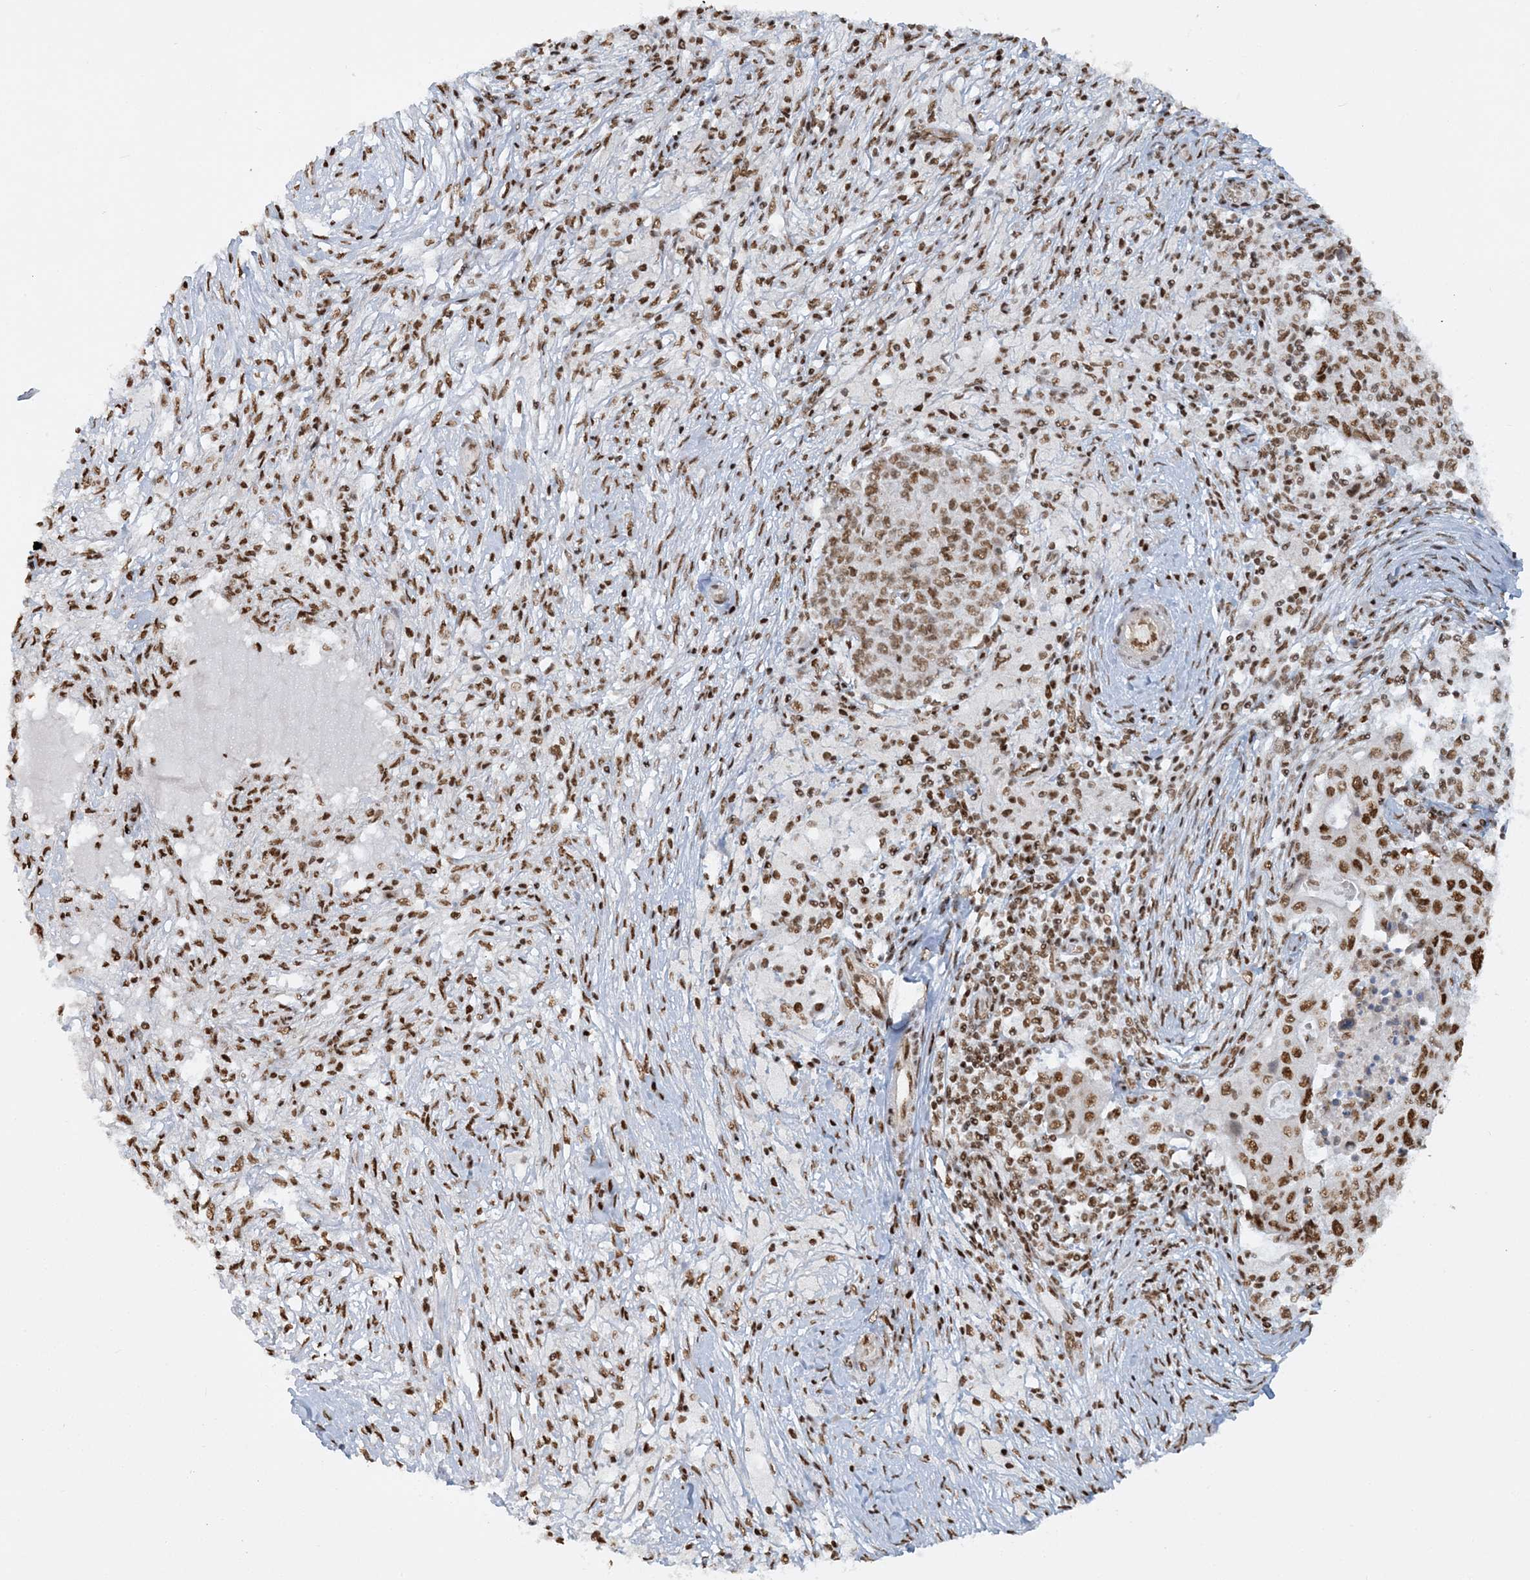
{"staining": {"intensity": "moderate", "quantity": ">75%", "location": "nuclear"}, "tissue": "ovarian cancer", "cell_type": "Tumor cells", "image_type": "cancer", "snomed": [{"axis": "morphology", "description": "Carcinoma, endometroid"}, {"axis": "topography", "description": "Ovary"}], "caption": "A high-resolution micrograph shows IHC staining of ovarian cancer, which shows moderate nuclear expression in about >75% of tumor cells.", "gene": "DELE1", "patient": {"sex": "female", "age": 42}}